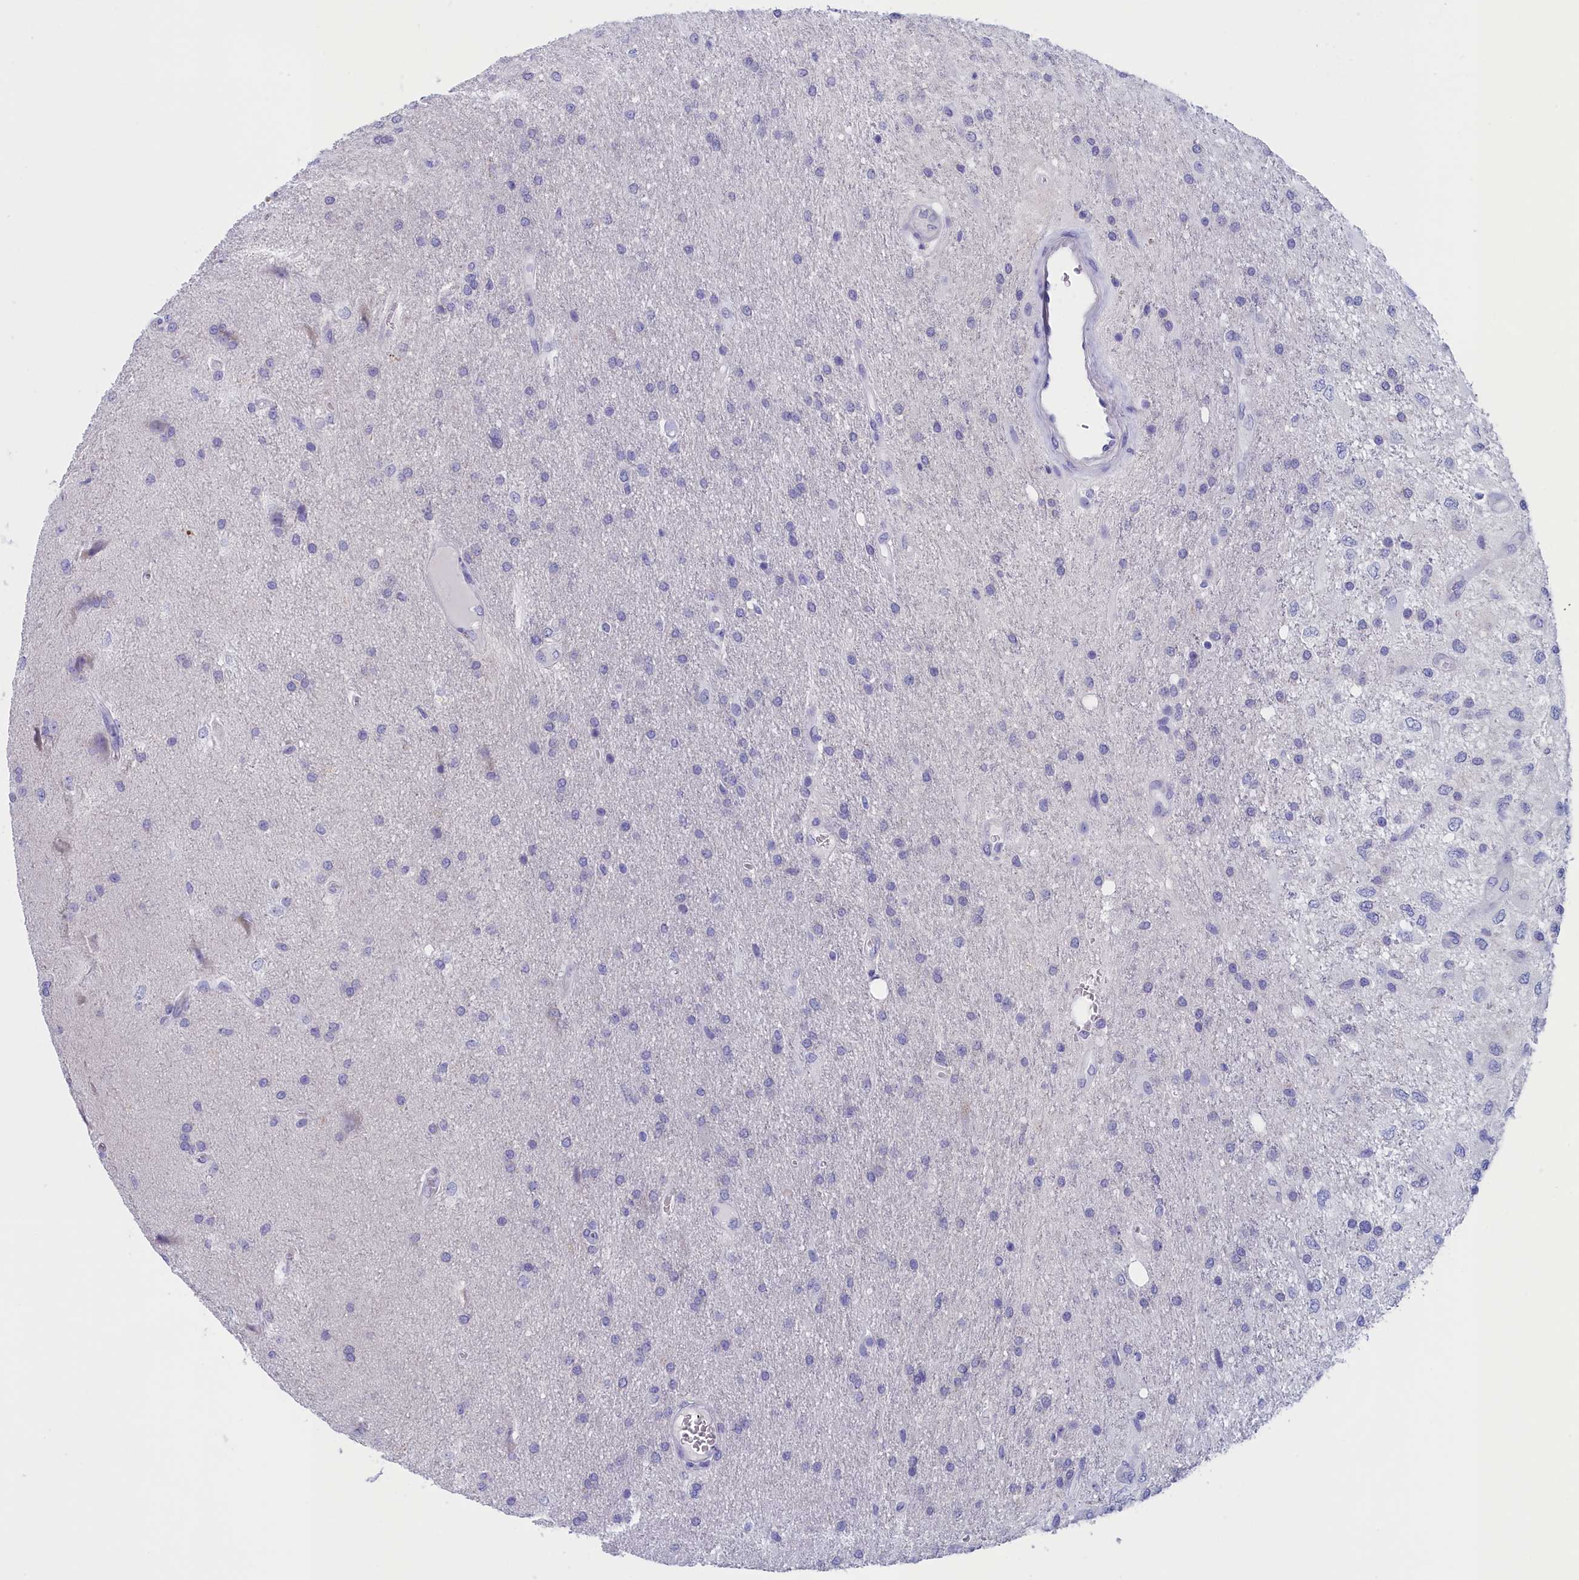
{"staining": {"intensity": "negative", "quantity": "none", "location": "none"}, "tissue": "glioma", "cell_type": "Tumor cells", "image_type": "cancer", "snomed": [{"axis": "morphology", "description": "Glioma, malignant, Low grade"}, {"axis": "topography", "description": "Brain"}], "caption": "Tumor cells are negative for brown protein staining in malignant glioma (low-grade).", "gene": "ANKRD2", "patient": {"sex": "male", "age": 66}}